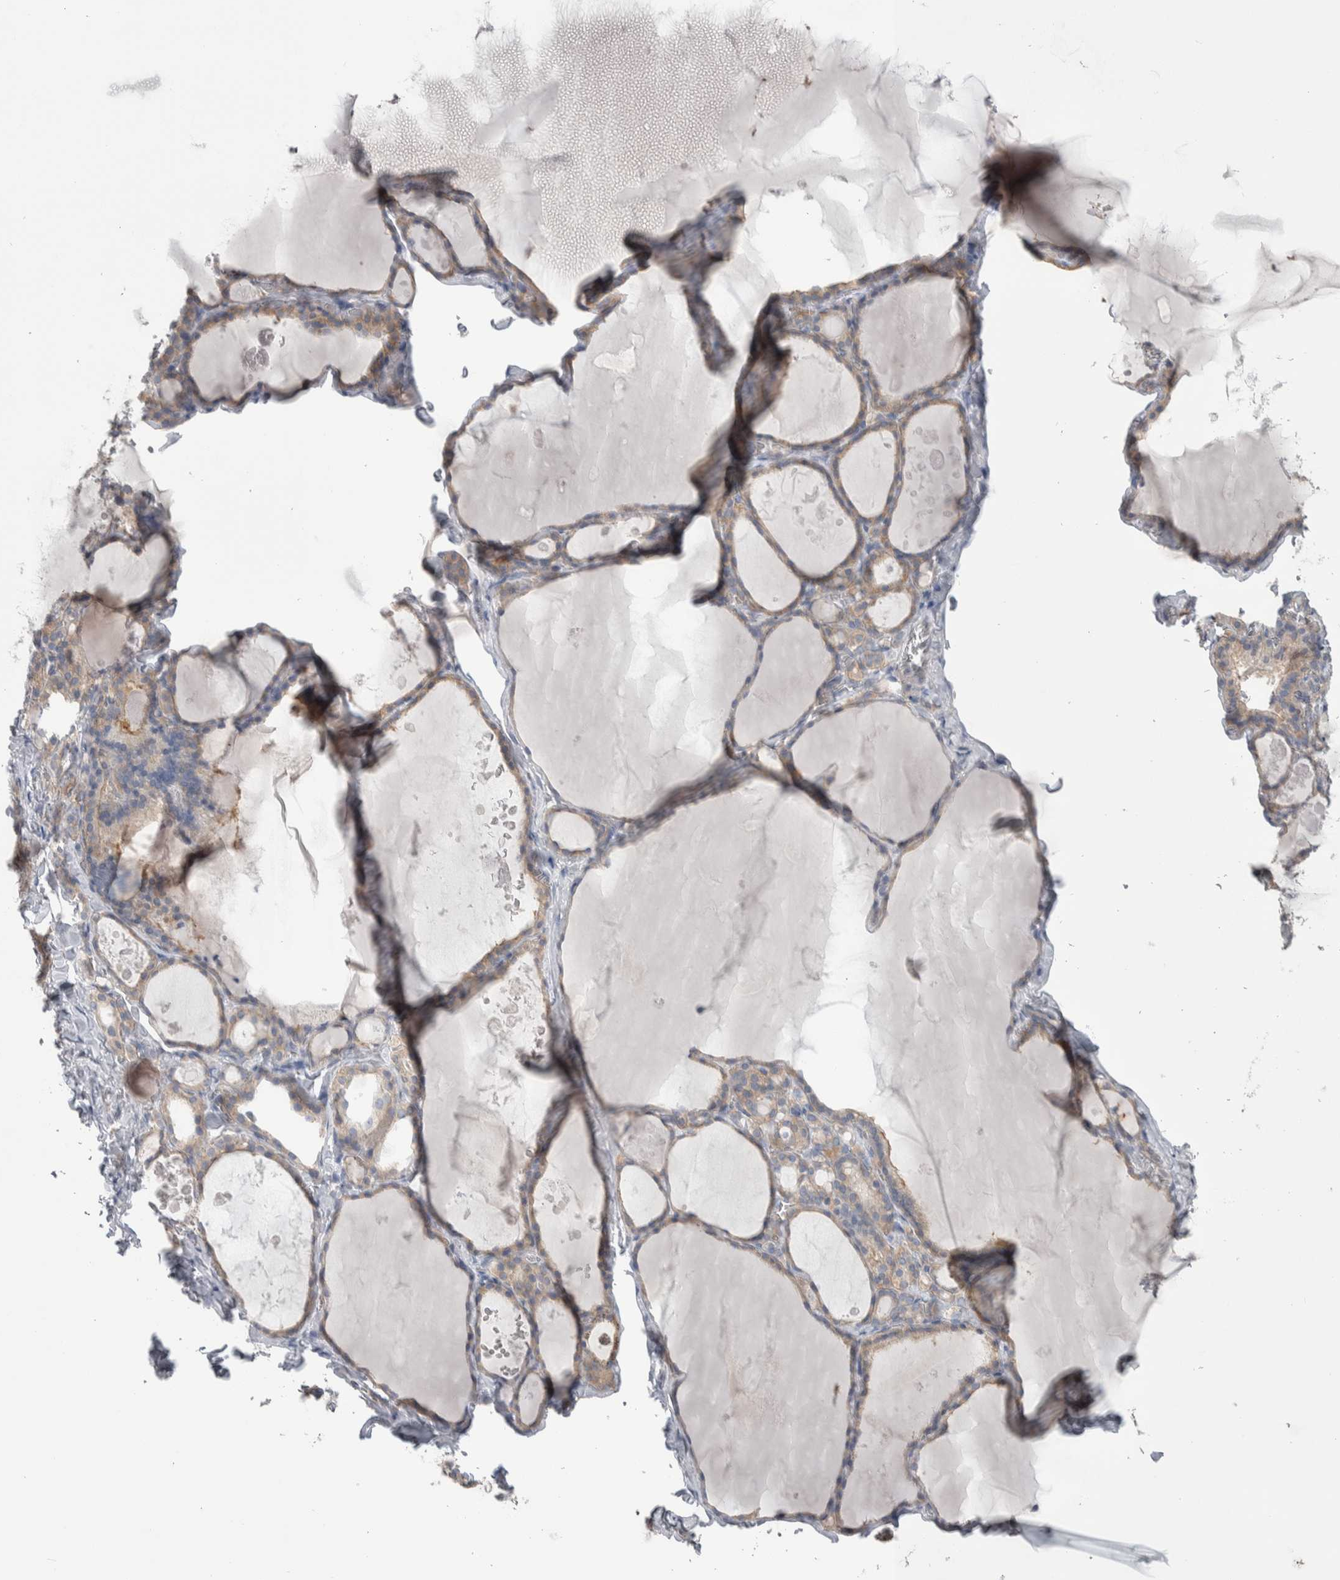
{"staining": {"intensity": "weak", "quantity": ">75%", "location": "cytoplasmic/membranous"}, "tissue": "thyroid gland", "cell_type": "Glandular cells", "image_type": "normal", "snomed": [{"axis": "morphology", "description": "Normal tissue, NOS"}, {"axis": "topography", "description": "Thyroid gland"}], "caption": "About >75% of glandular cells in normal human thyroid gland show weak cytoplasmic/membranous protein staining as visualized by brown immunohistochemical staining.", "gene": "GPHN", "patient": {"sex": "male", "age": 56}}